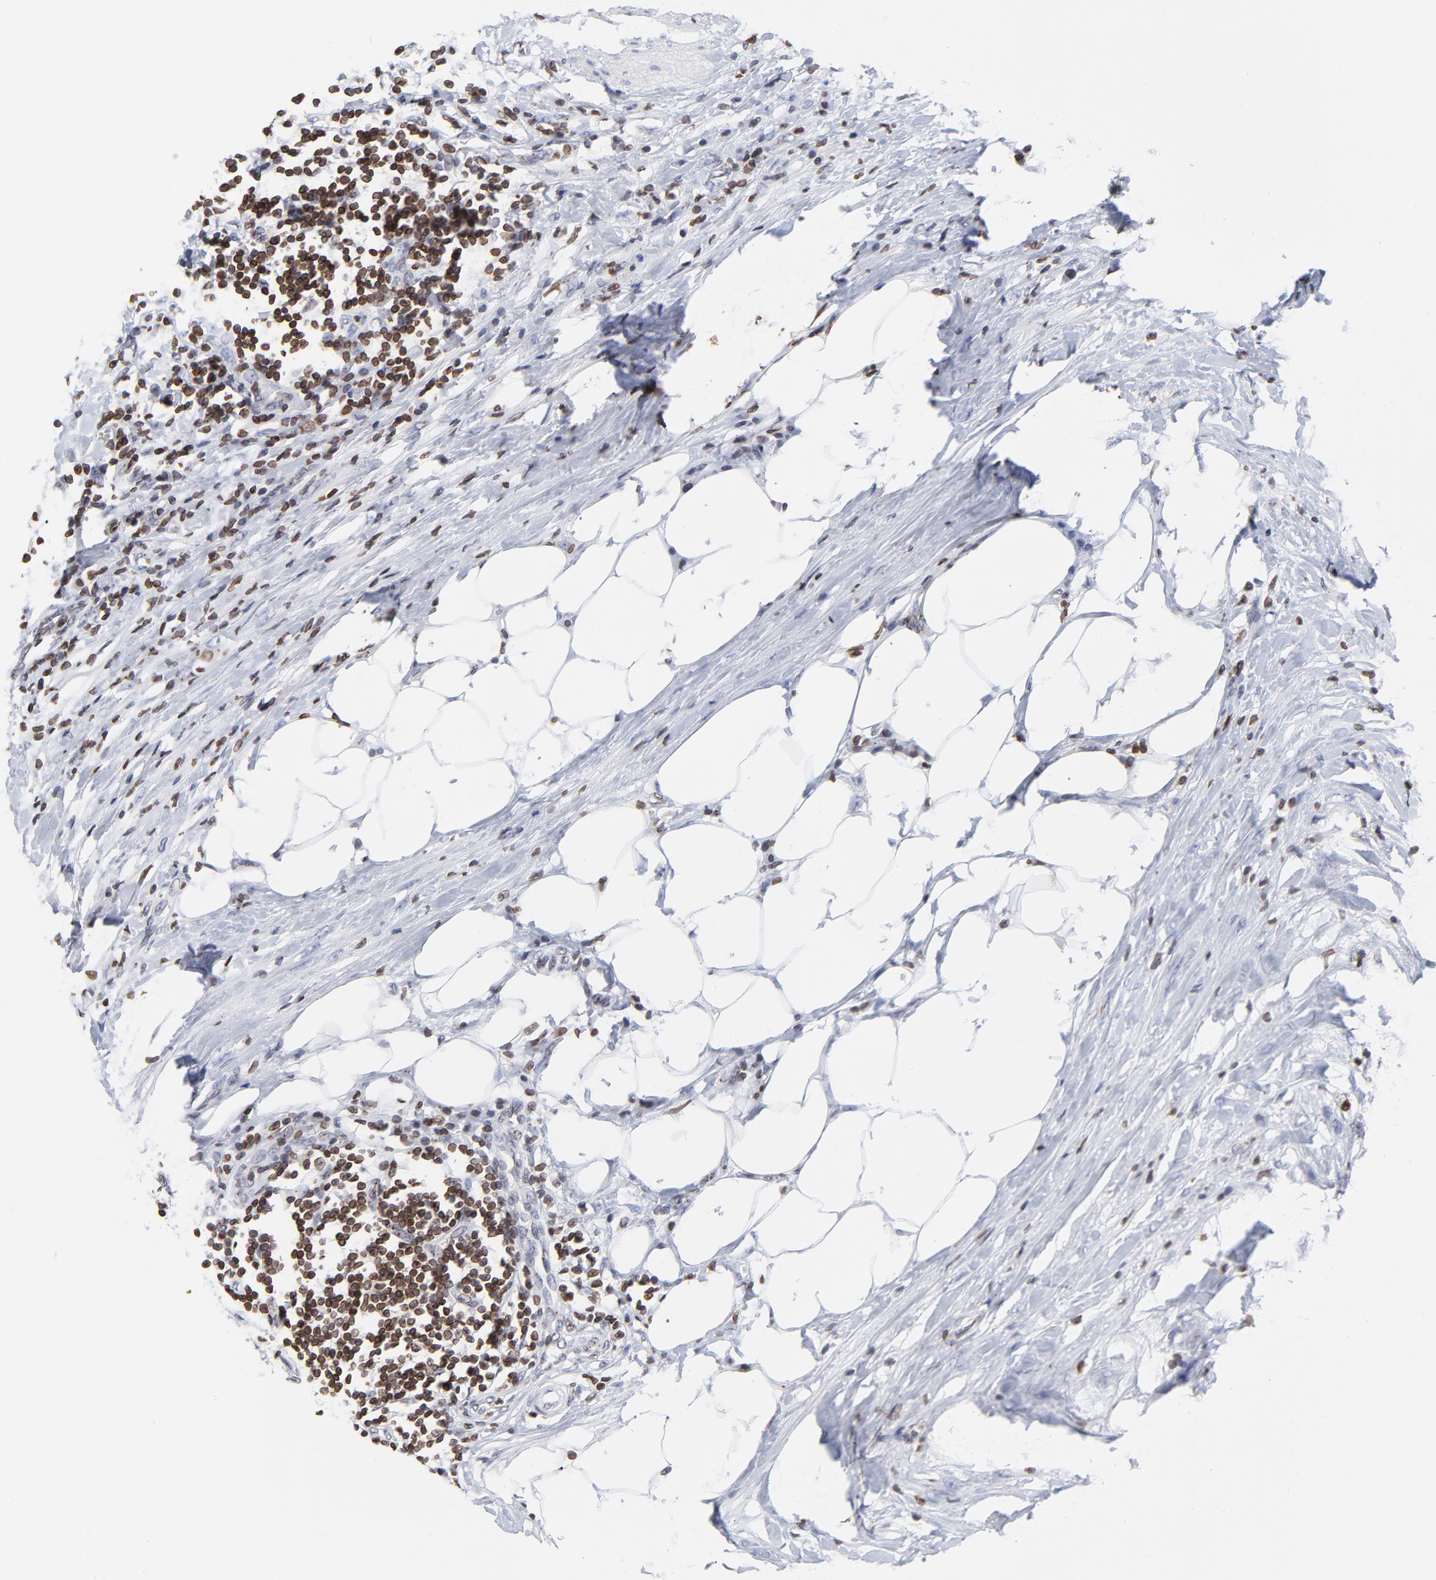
{"staining": {"intensity": "moderate", "quantity": ">75%", "location": "cytoplasmic/membranous,nuclear"}, "tissue": "urothelial cancer", "cell_type": "Tumor cells", "image_type": "cancer", "snomed": [{"axis": "morphology", "description": "Urothelial carcinoma, High grade"}, {"axis": "topography", "description": "Urinary bladder"}], "caption": "Tumor cells exhibit moderate cytoplasmic/membranous and nuclear staining in about >75% of cells in urothelial cancer.", "gene": "THAP7", "patient": {"sex": "male", "age": 61}}